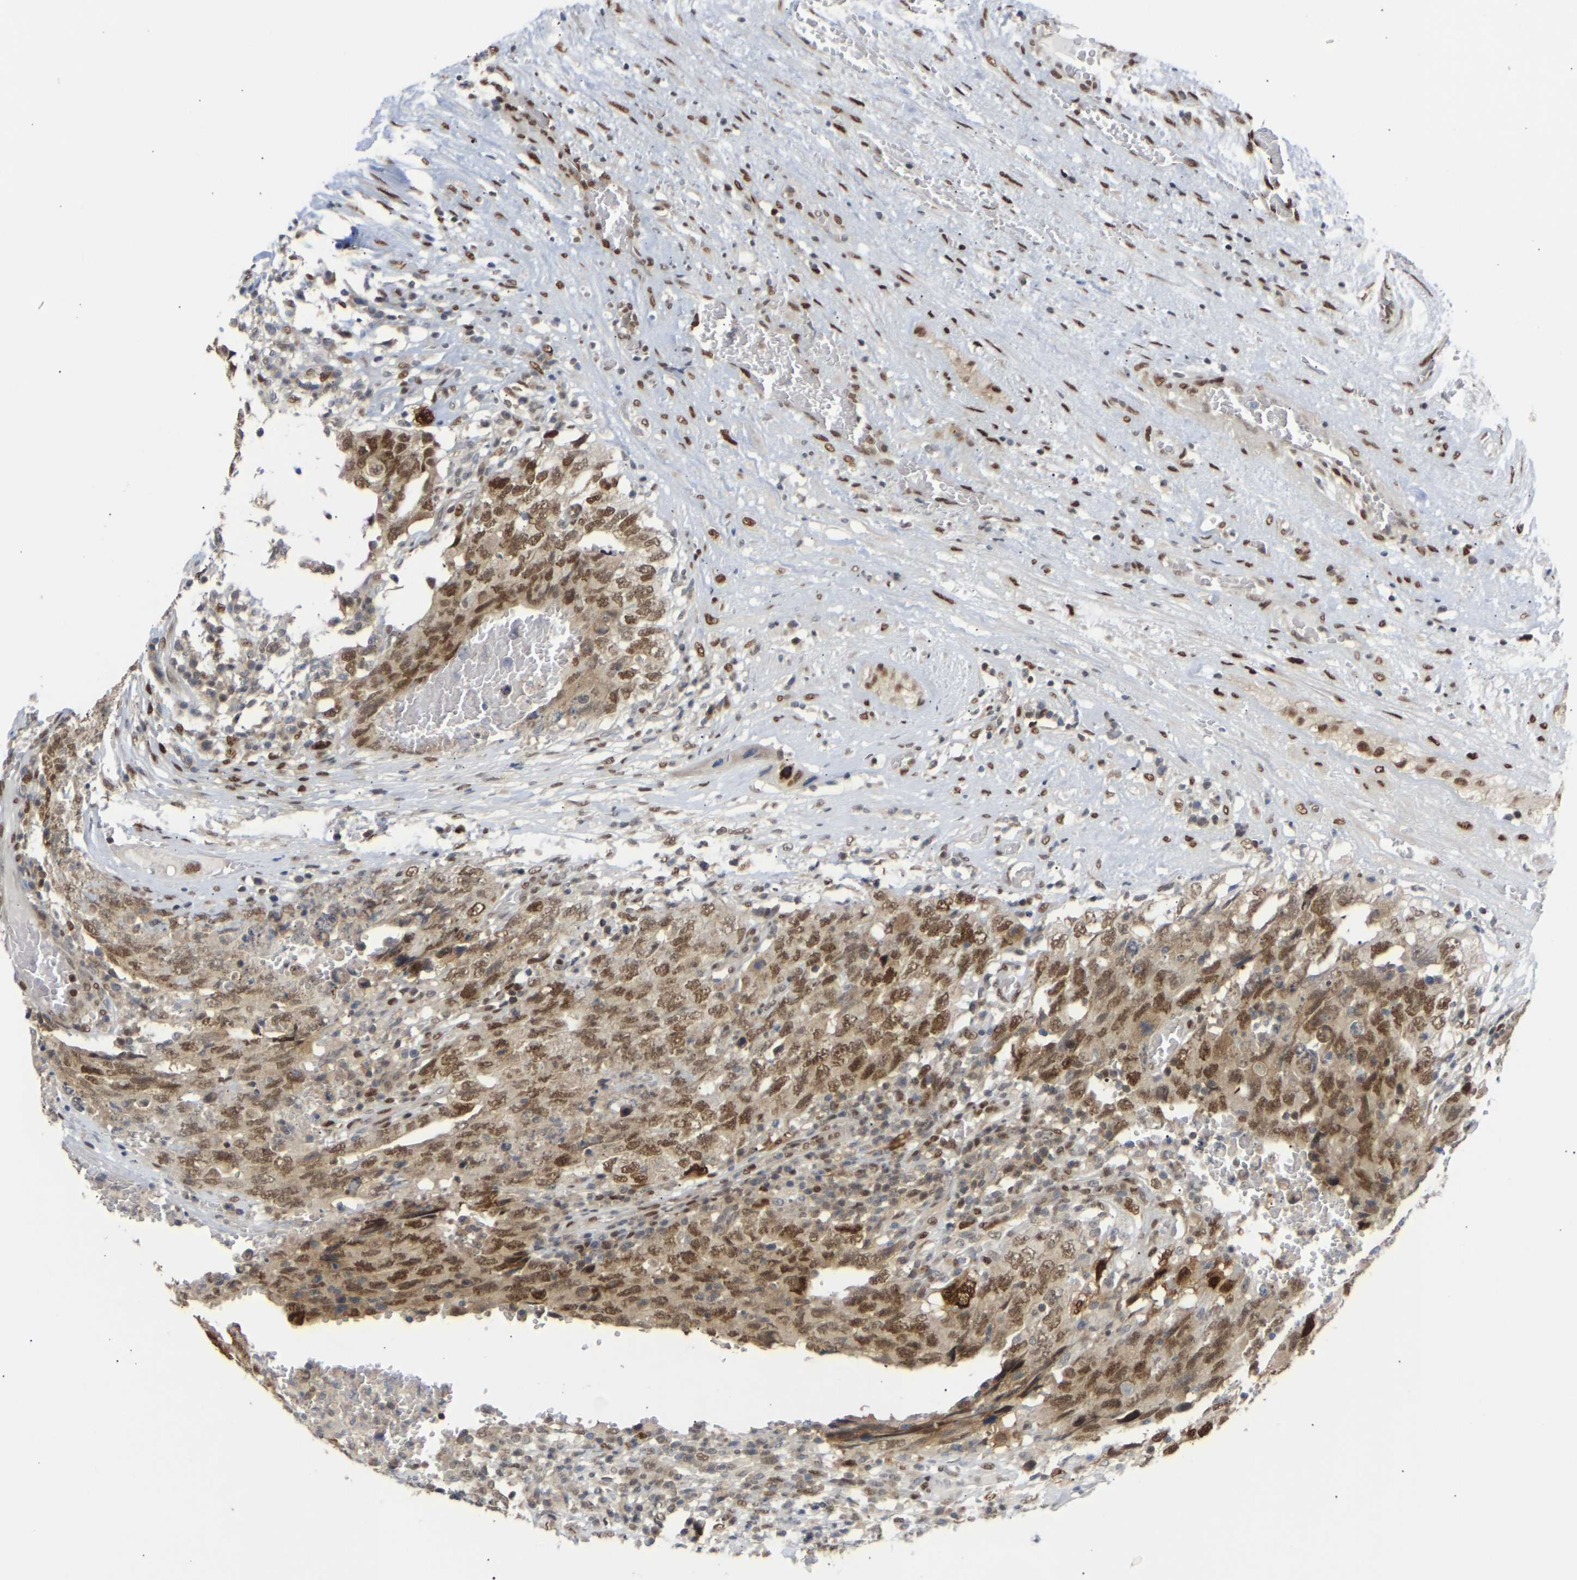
{"staining": {"intensity": "moderate", "quantity": ">75%", "location": "nuclear"}, "tissue": "testis cancer", "cell_type": "Tumor cells", "image_type": "cancer", "snomed": [{"axis": "morphology", "description": "Carcinoma, Embryonal, NOS"}, {"axis": "topography", "description": "Testis"}], "caption": "Embryonal carcinoma (testis) stained with a brown dye reveals moderate nuclear positive staining in approximately >75% of tumor cells.", "gene": "SSBP2", "patient": {"sex": "male", "age": 26}}